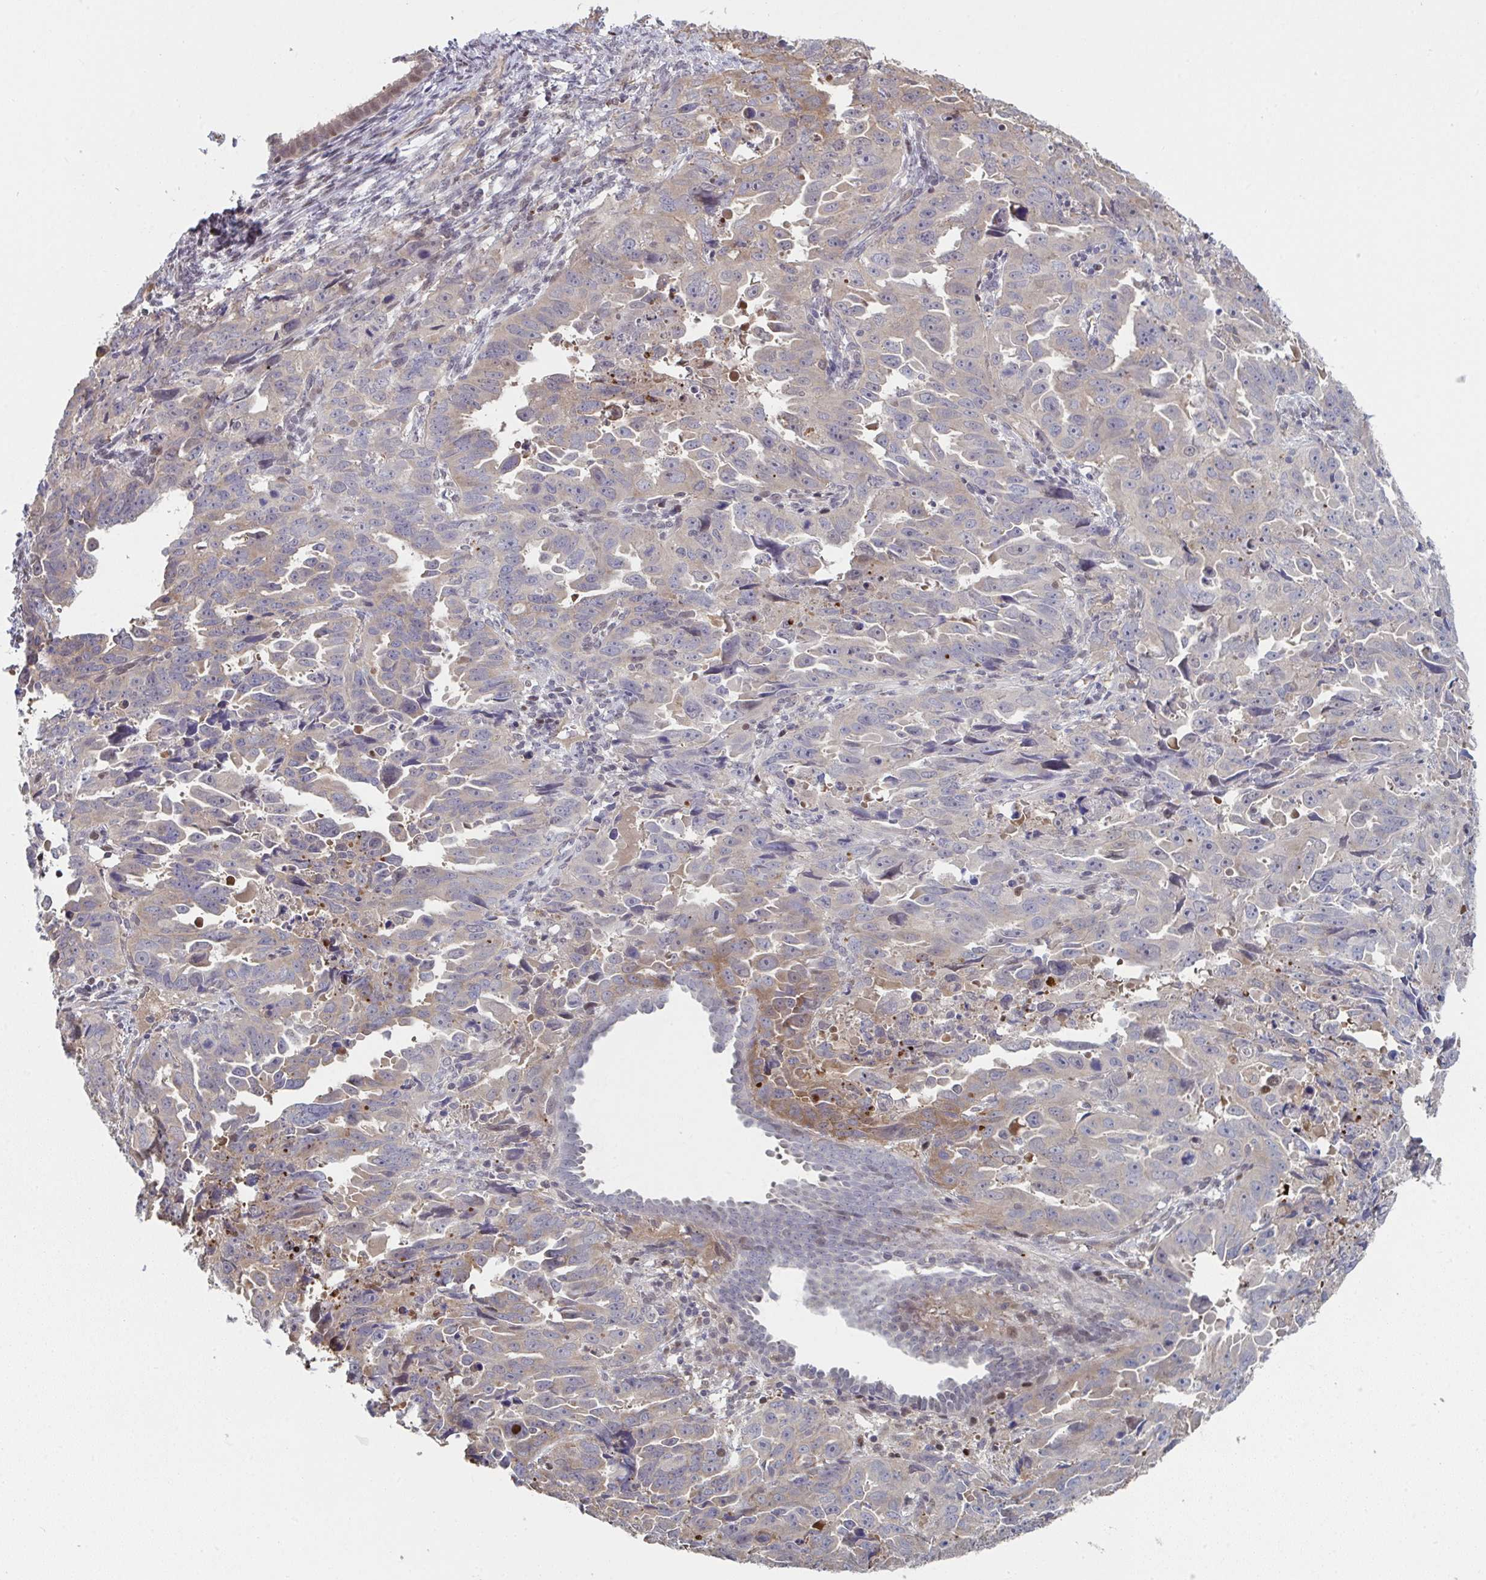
{"staining": {"intensity": "moderate", "quantity": "<25%", "location": "cytoplasmic/membranous"}, "tissue": "endometrial cancer", "cell_type": "Tumor cells", "image_type": "cancer", "snomed": [{"axis": "morphology", "description": "Adenocarcinoma, NOS"}, {"axis": "topography", "description": "Endometrium"}], "caption": "Adenocarcinoma (endometrial) tissue reveals moderate cytoplasmic/membranous staining in about <25% of tumor cells The protein of interest is stained brown, and the nuclei are stained in blue (DAB (3,3'-diaminobenzidine) IHC with brightfield microscopy, high magnification).", "gene": "ACD", "patient": {"sex": "female", "age": 65}}